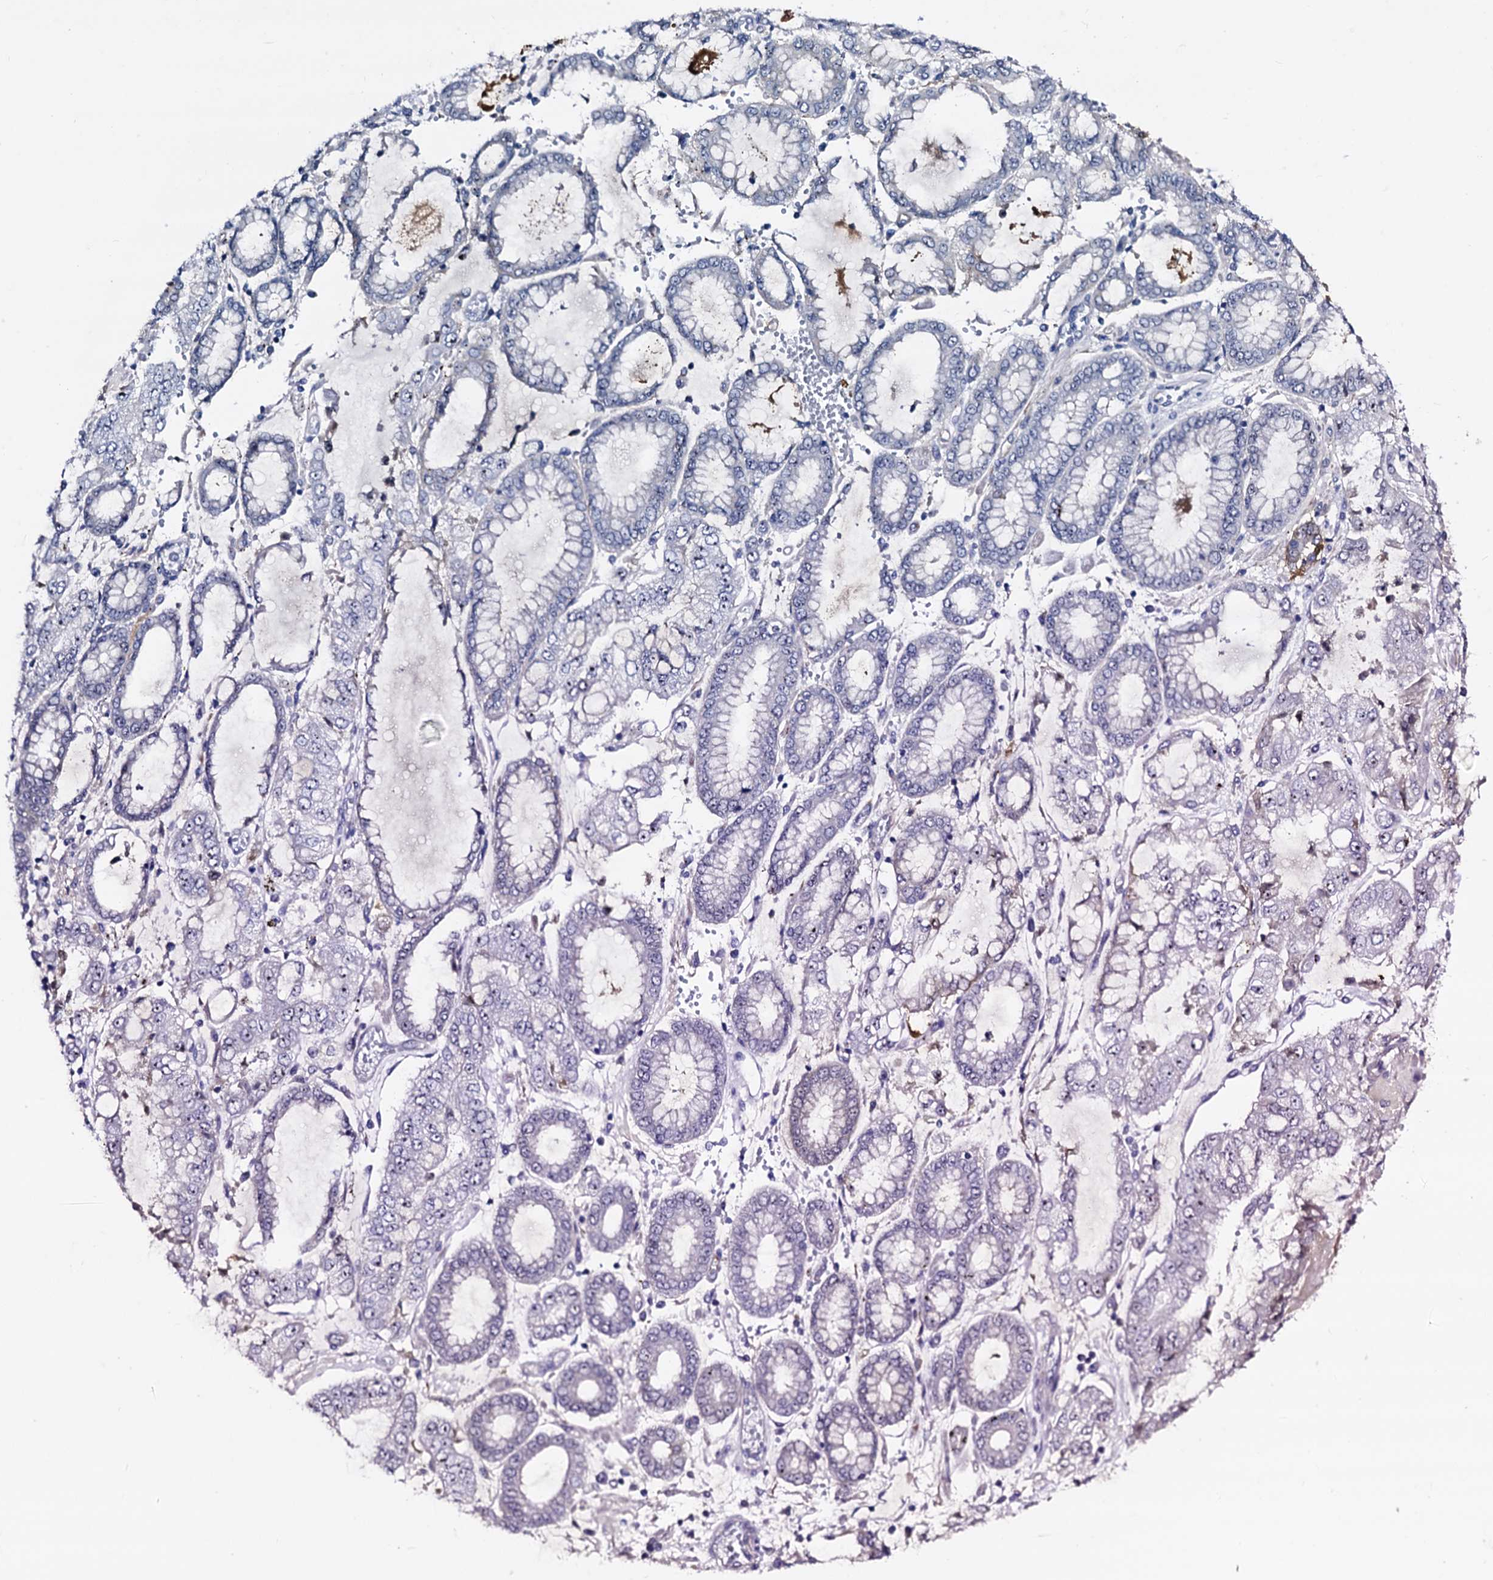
{"staining": {"intensity": "negative", "quantity": "none", "location": "none"}, "tissue": "stomach cancer", "cell_type": "Tumor cells", "image_type": "cancer", "snomed": [{"axis": "morphology", "description": "Adenocarcinoma, NOS"}, {"axis": "topography", "description": "Stomach"}], "caption": "Immunohistochemistry of human stomach adenocarcinoma shows no positivity in tumor cells.", "gene": "EMG1", "patient": {"sex": "male", "age": 76}}